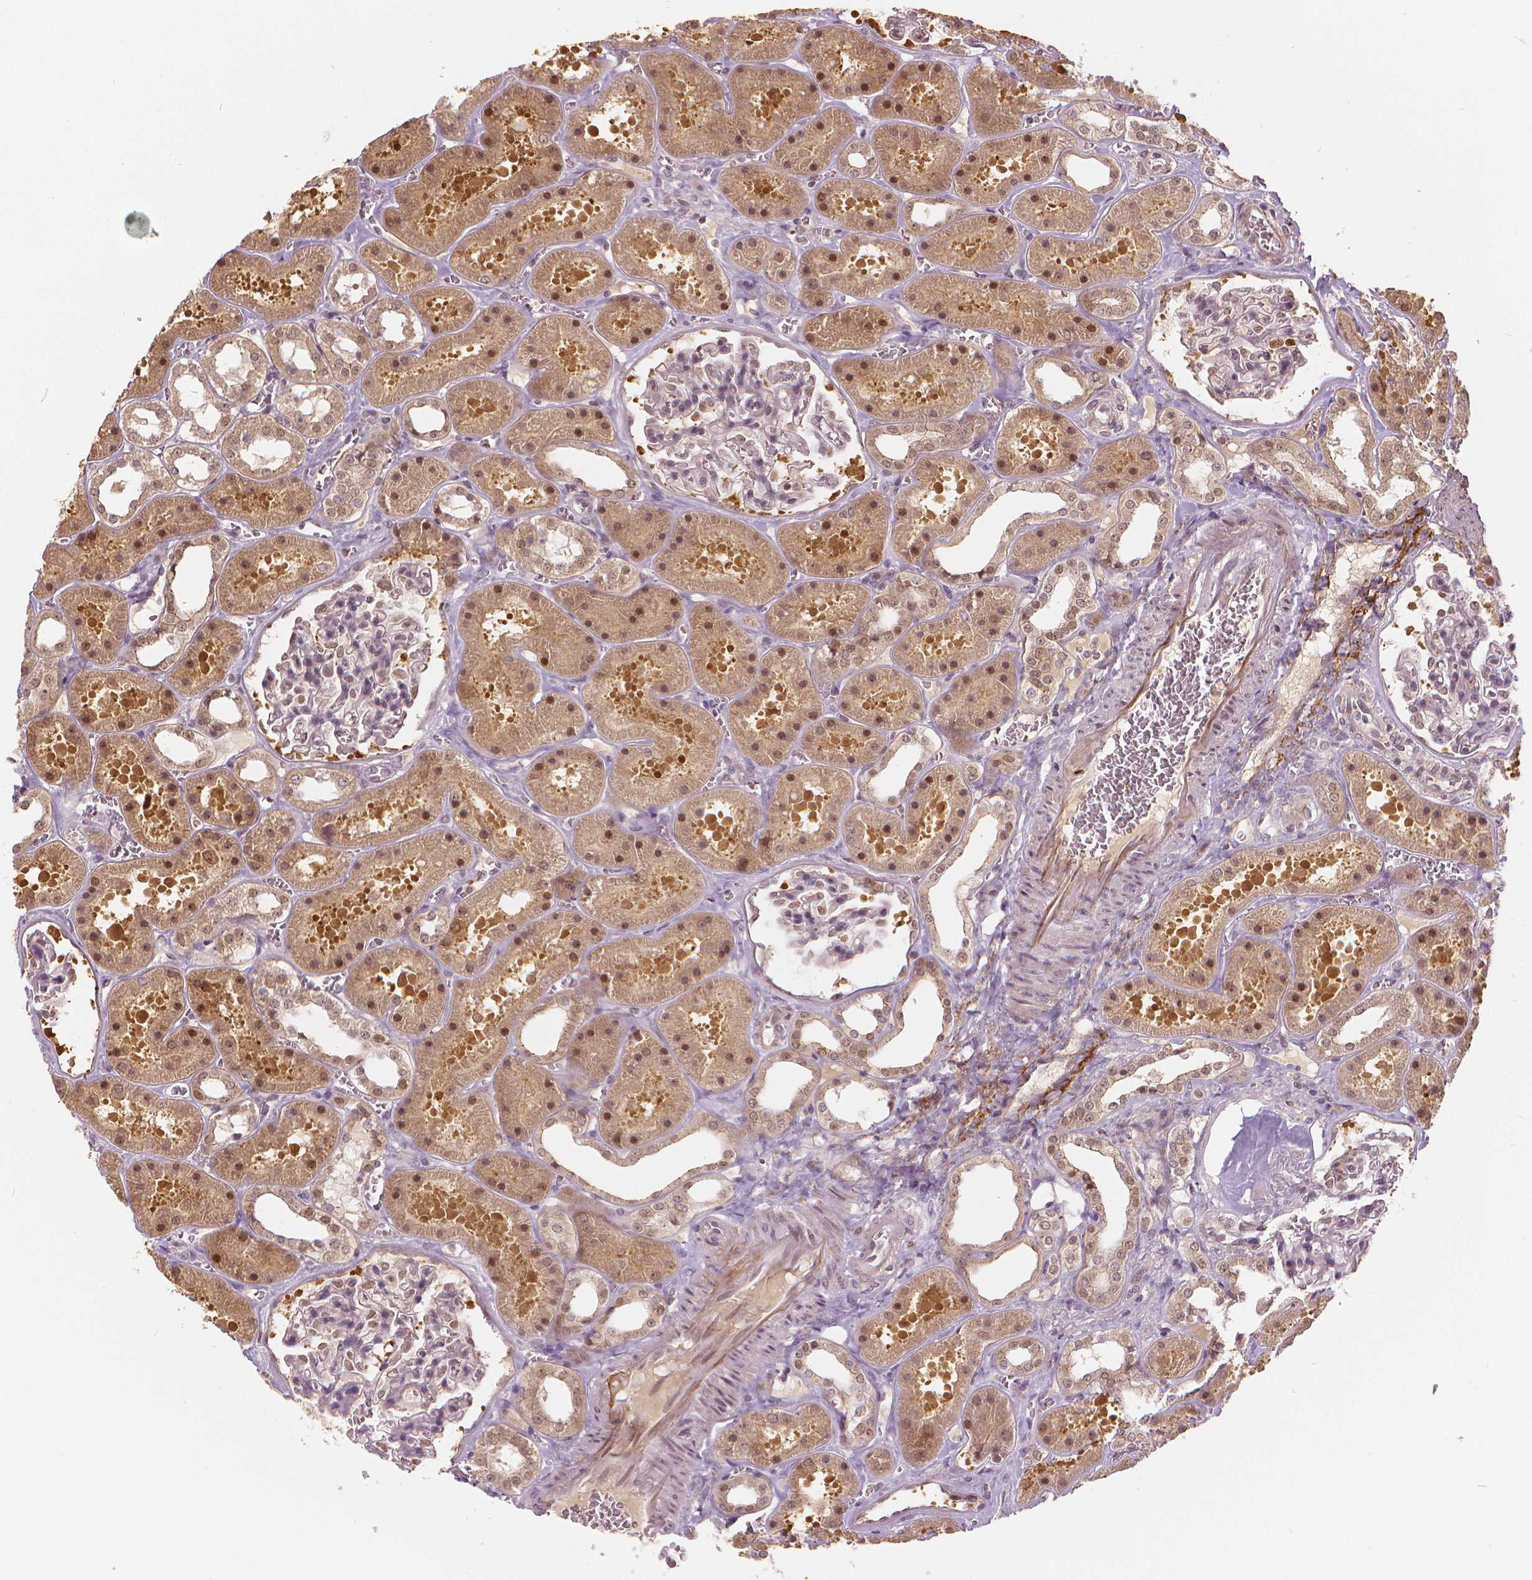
{"staining": {"intensity": "moderate", "quantity": "<25%", "location": "nuclear"}, "tissue": "kidney", "cell_type": "Cells in glomeruli", "image_type": "normal", "snomed": [{"axis": "morphology", "description": "Normal tissue, NOS"}, {"axis": "topography", "description": "Kidney"}], "caption": "Immunohistochemistry histopathology image of normal kidney: human kidney stained using immunohistochemistry (IHC) demonstrates low levels of moderate protein expression localized specifically in the nuclear of cells in glomeruli, appearing as a nuclear brown color.", "gene": "NSD2", "patient": {"sex": "female", "age": 41}}